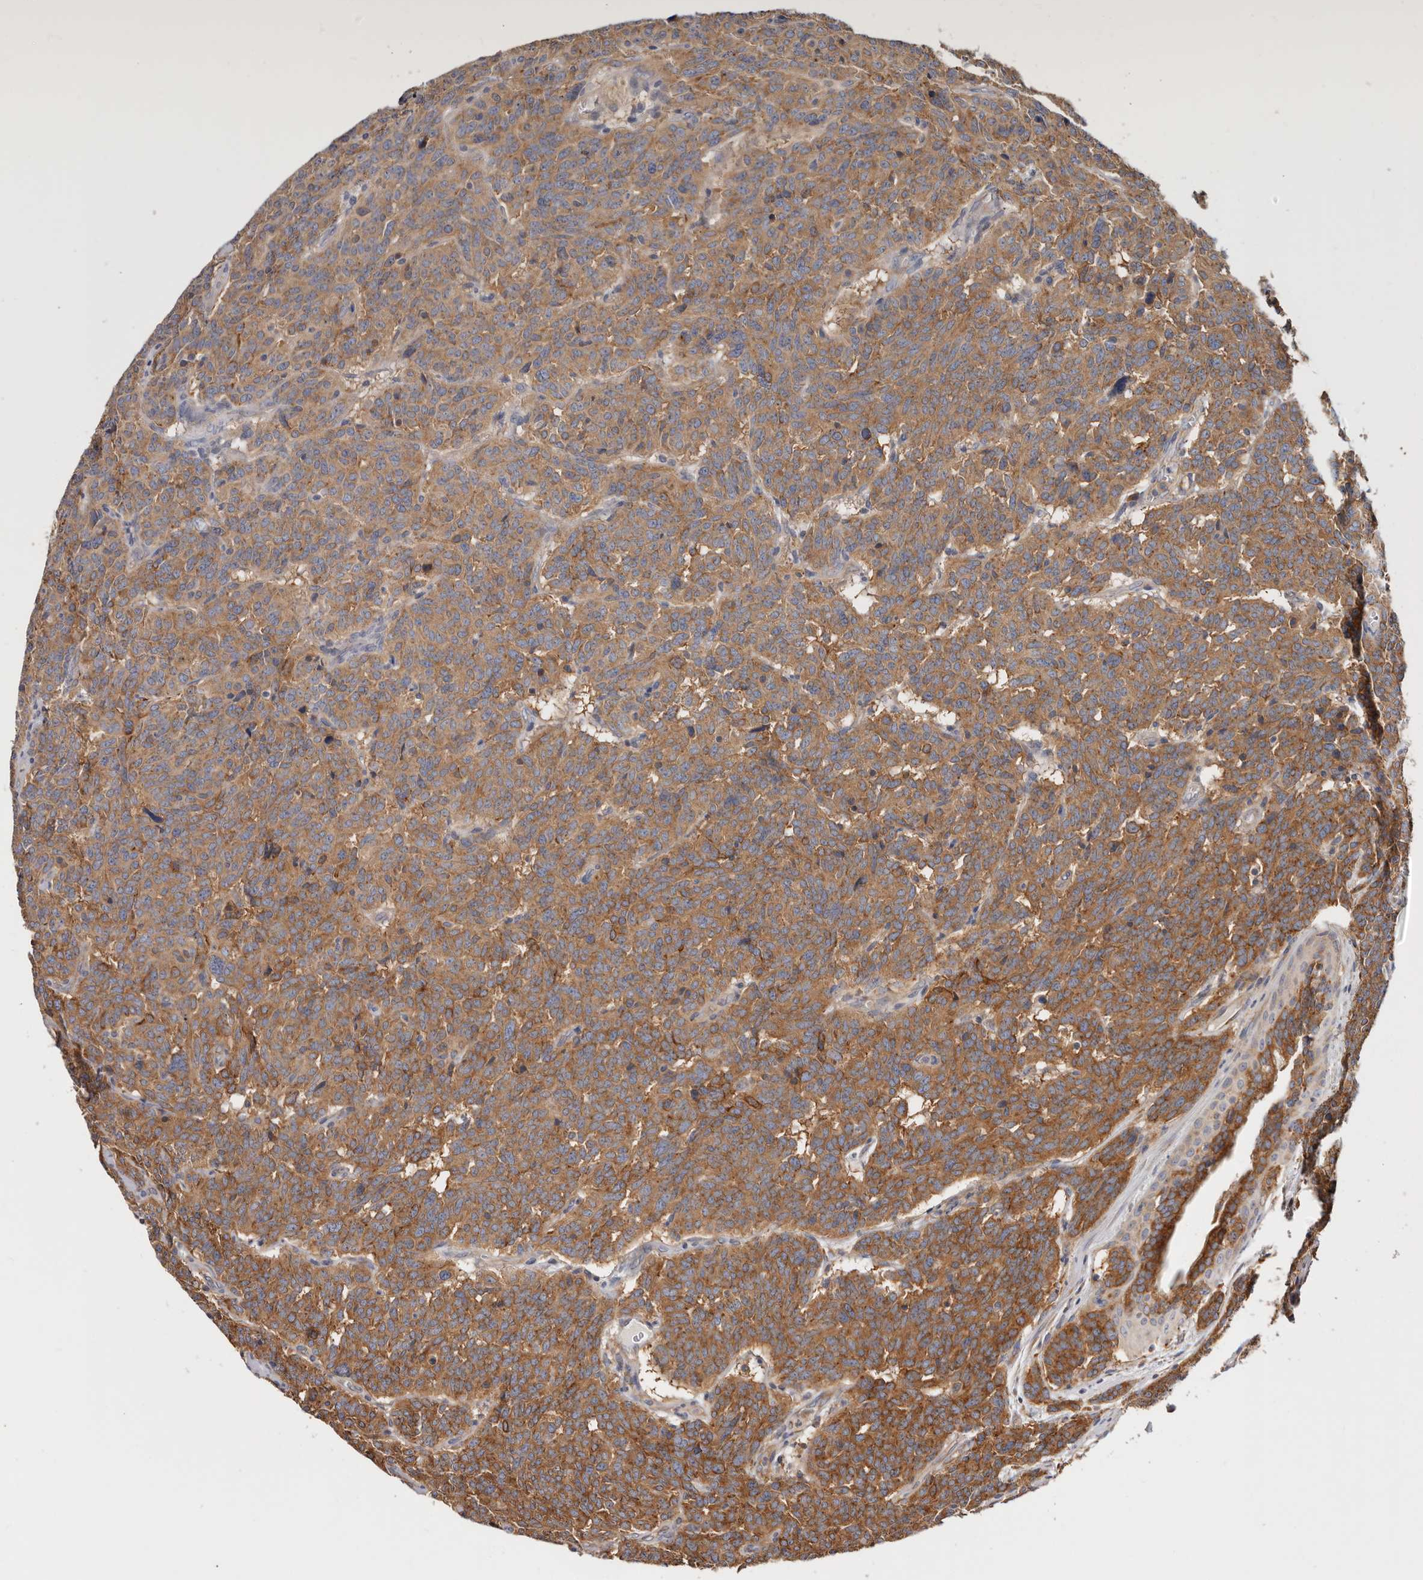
{"staining": {"intensity": "moderate", "quantity": ">75%", "location": "cytoplasmic/membranous"}, "tissue": "carcinoid", "cell_type": "Tumor cells", "image_type": "cancer", "snomed": [{"axis": "morphology", "description": "Carcinoid, malignant, NOS"}, {"axis": "topography", "description": "Lung"}], "caption": "Immunohistochemical staining of human carcinoid (malignant) reveals moderate cytoplasmic/membranous protein positivity in about >75% of tumor cells. (DAB IHC, brown staining for protein, blue staining for nuclei).", "gene": "EPRS1", "patient": {"sex": "female", "age": 46}}